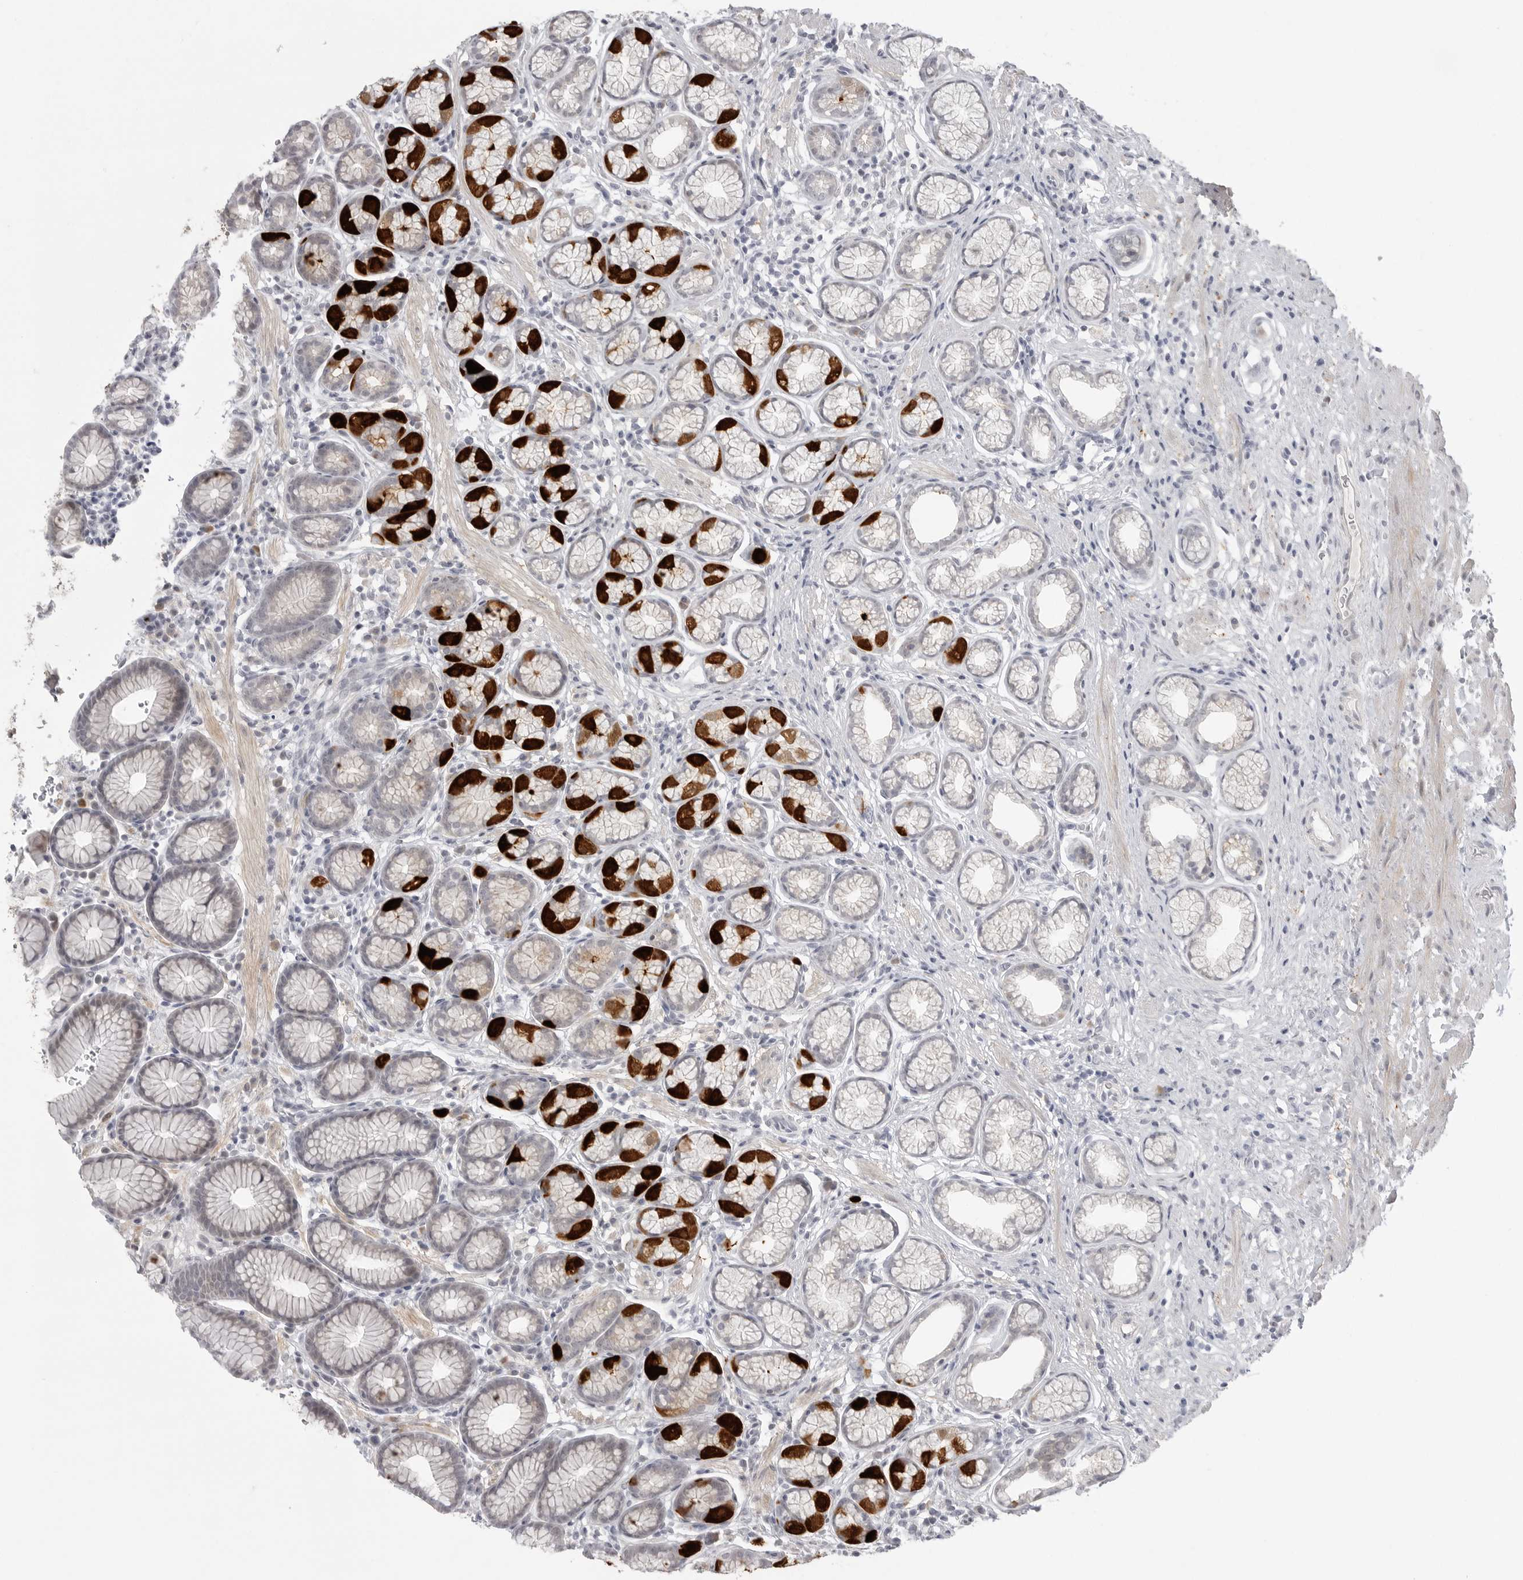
{"staining": {"intensity": "strong", "quantity": "25%-75%", "location": "cytoplasmic/membranous"}, "tissue": "stomach", "cell_type": "Glandular cells", "image_type": "normal", "snomed": [{"axis": "morphology", "description": "Normal tissue, NOS"}, {"axis": "topography", "description": "Stomach"}], "caption": "Immunohistochemistry (DAB) staining of unremarkable human stomach exhibits strong cytoplasmic/membranous protein positivity in approximately 25%-75% of glandular cells. The protein of interest is stained brown, and the nuclei are stained in blue (DAB (3,3'-diaminobenzidine) IHC with brightfield microscopy, high magnification).", "gene": "TCTN3", "patient": {"sex": "male", "age": 42}}